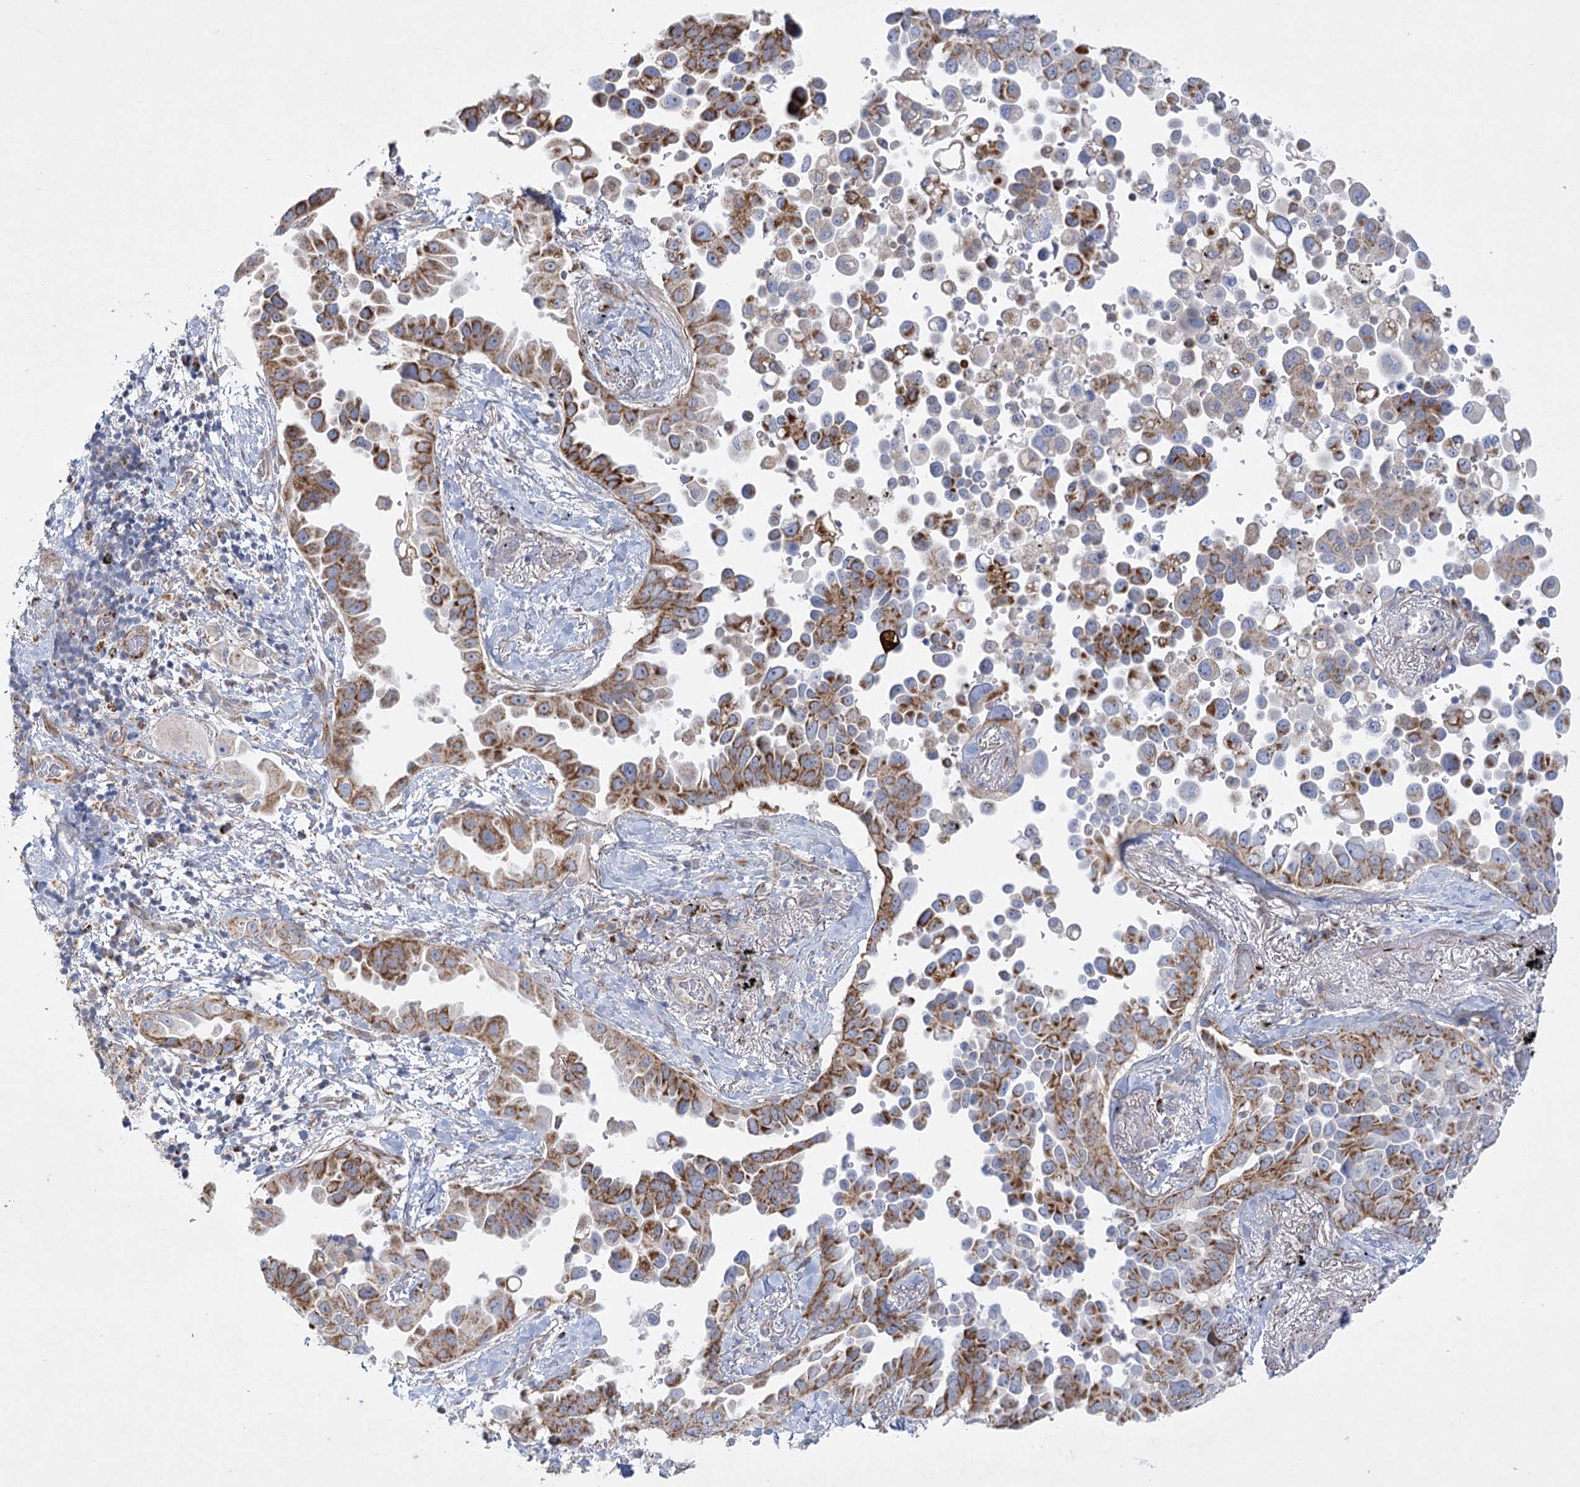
{"staining": {"intensity": "moderate", "quantity": "25%-75%", "location": "cytoplasmic/membranous"}, "tissue": "lung cancer", "cell_type": "Tumor cells", "image_type": "cancer", "snomed": [{"axis": "morphology", "description": "Adenocarcinoma, NOS"}, {"axis": "topography", "description": "Lung"}], "caption": "A micrograph of lung adenocarcinoma stained for a protein displays moderate cytoplasmic/membranous brown staining in tumor cells.", "gene": "DHTKD1", "patient": {"sex": "female", "age": 67}}